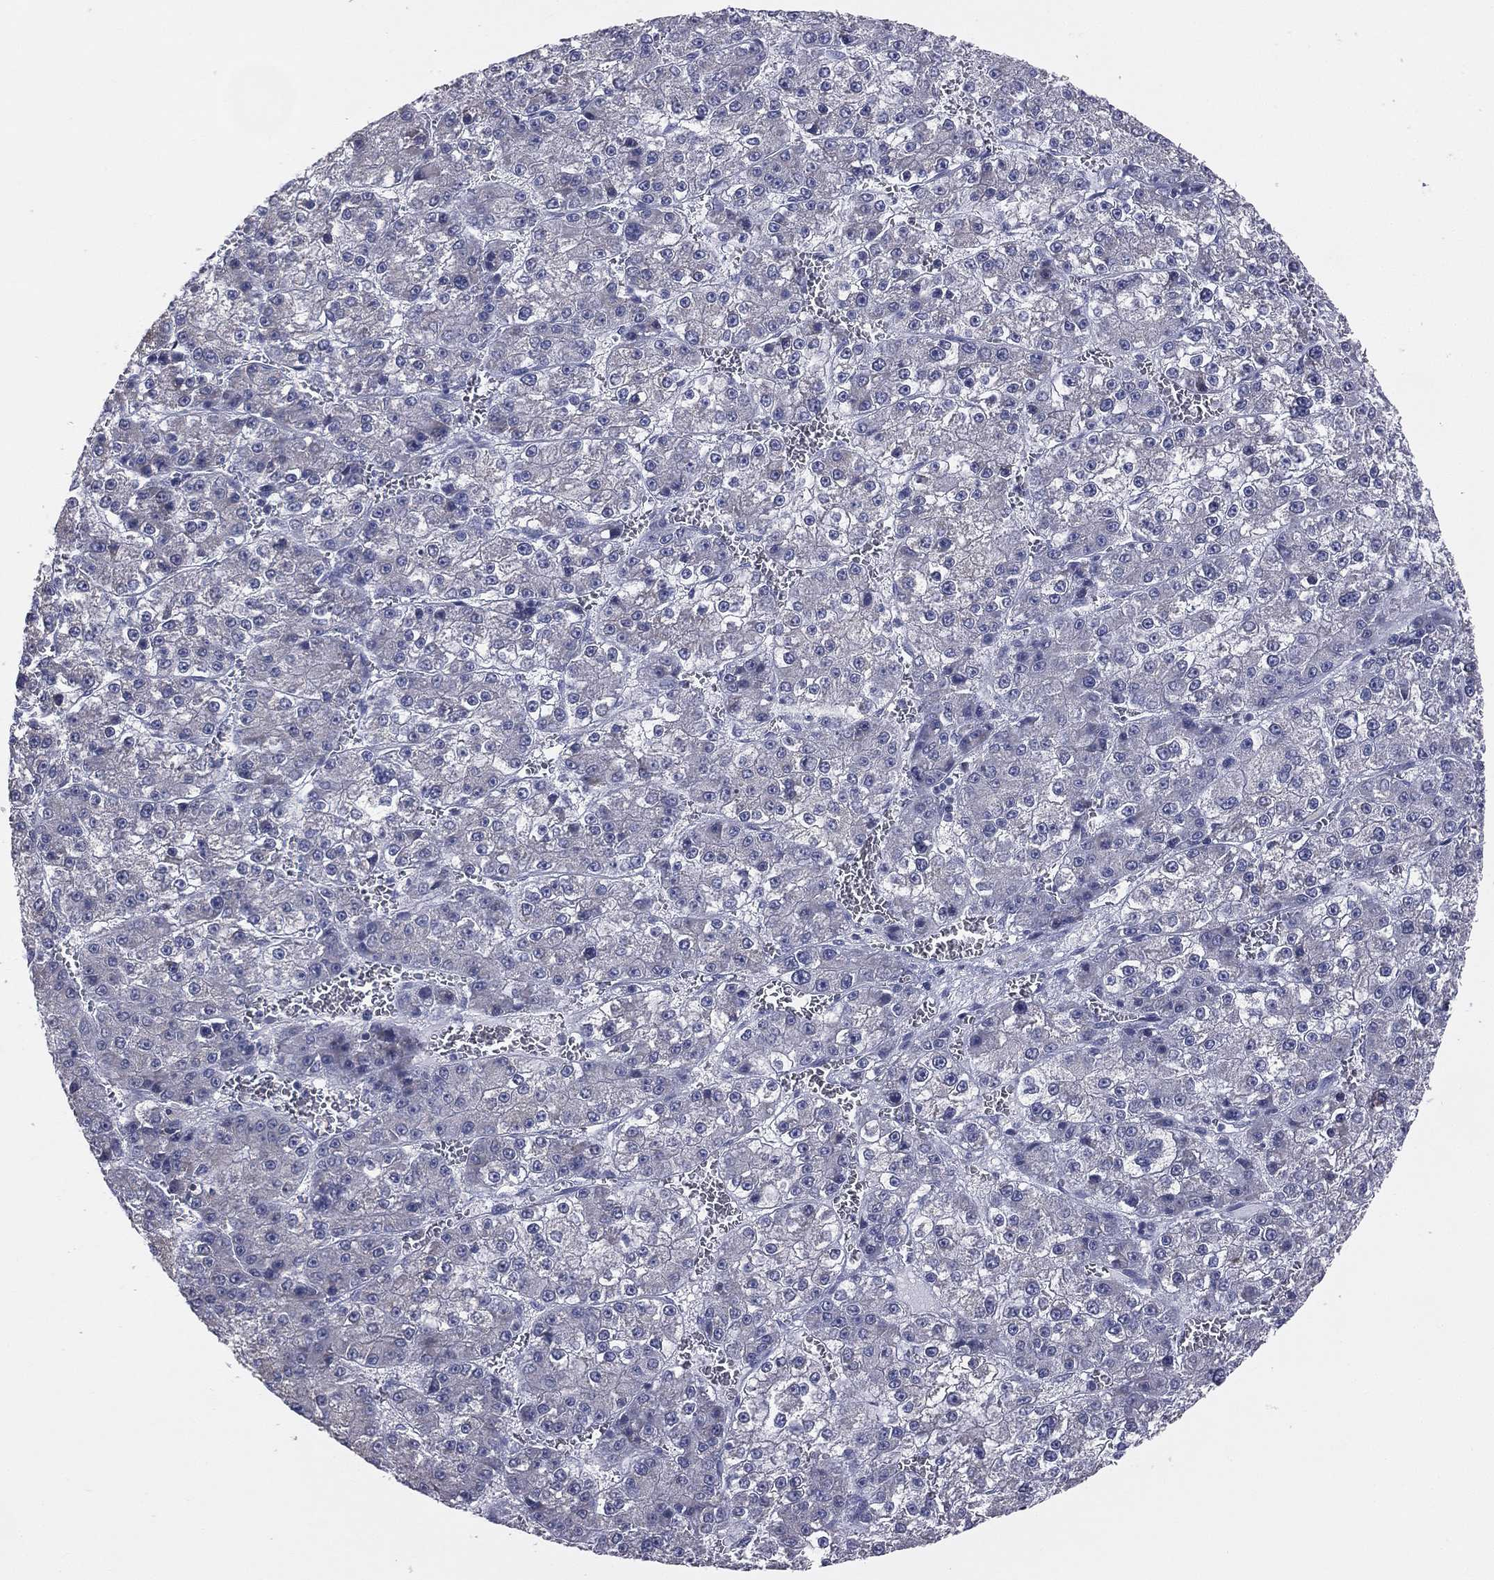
{"staining": {"intensity": "negative", "quantity": "none", "location": "none"}, "tissue": "liver cancer", "cell_type": "Tumor cells", "image_type": "cancer", "snomed": [{"axis": "morphology", "description": "Carcinoma, Hepatocellular, NOS"}, {"axis": "topography", "description": "Liver"}], "caption": "High power microscopy histopathology image of an immunohistochemistry (IHC) photomicrograph of liver cancer (hepatocellular carcinoma), revealing no significant expression in tumor cells.", "gene": "DMKN", "patient": {"sex": "female", "age": 73}}